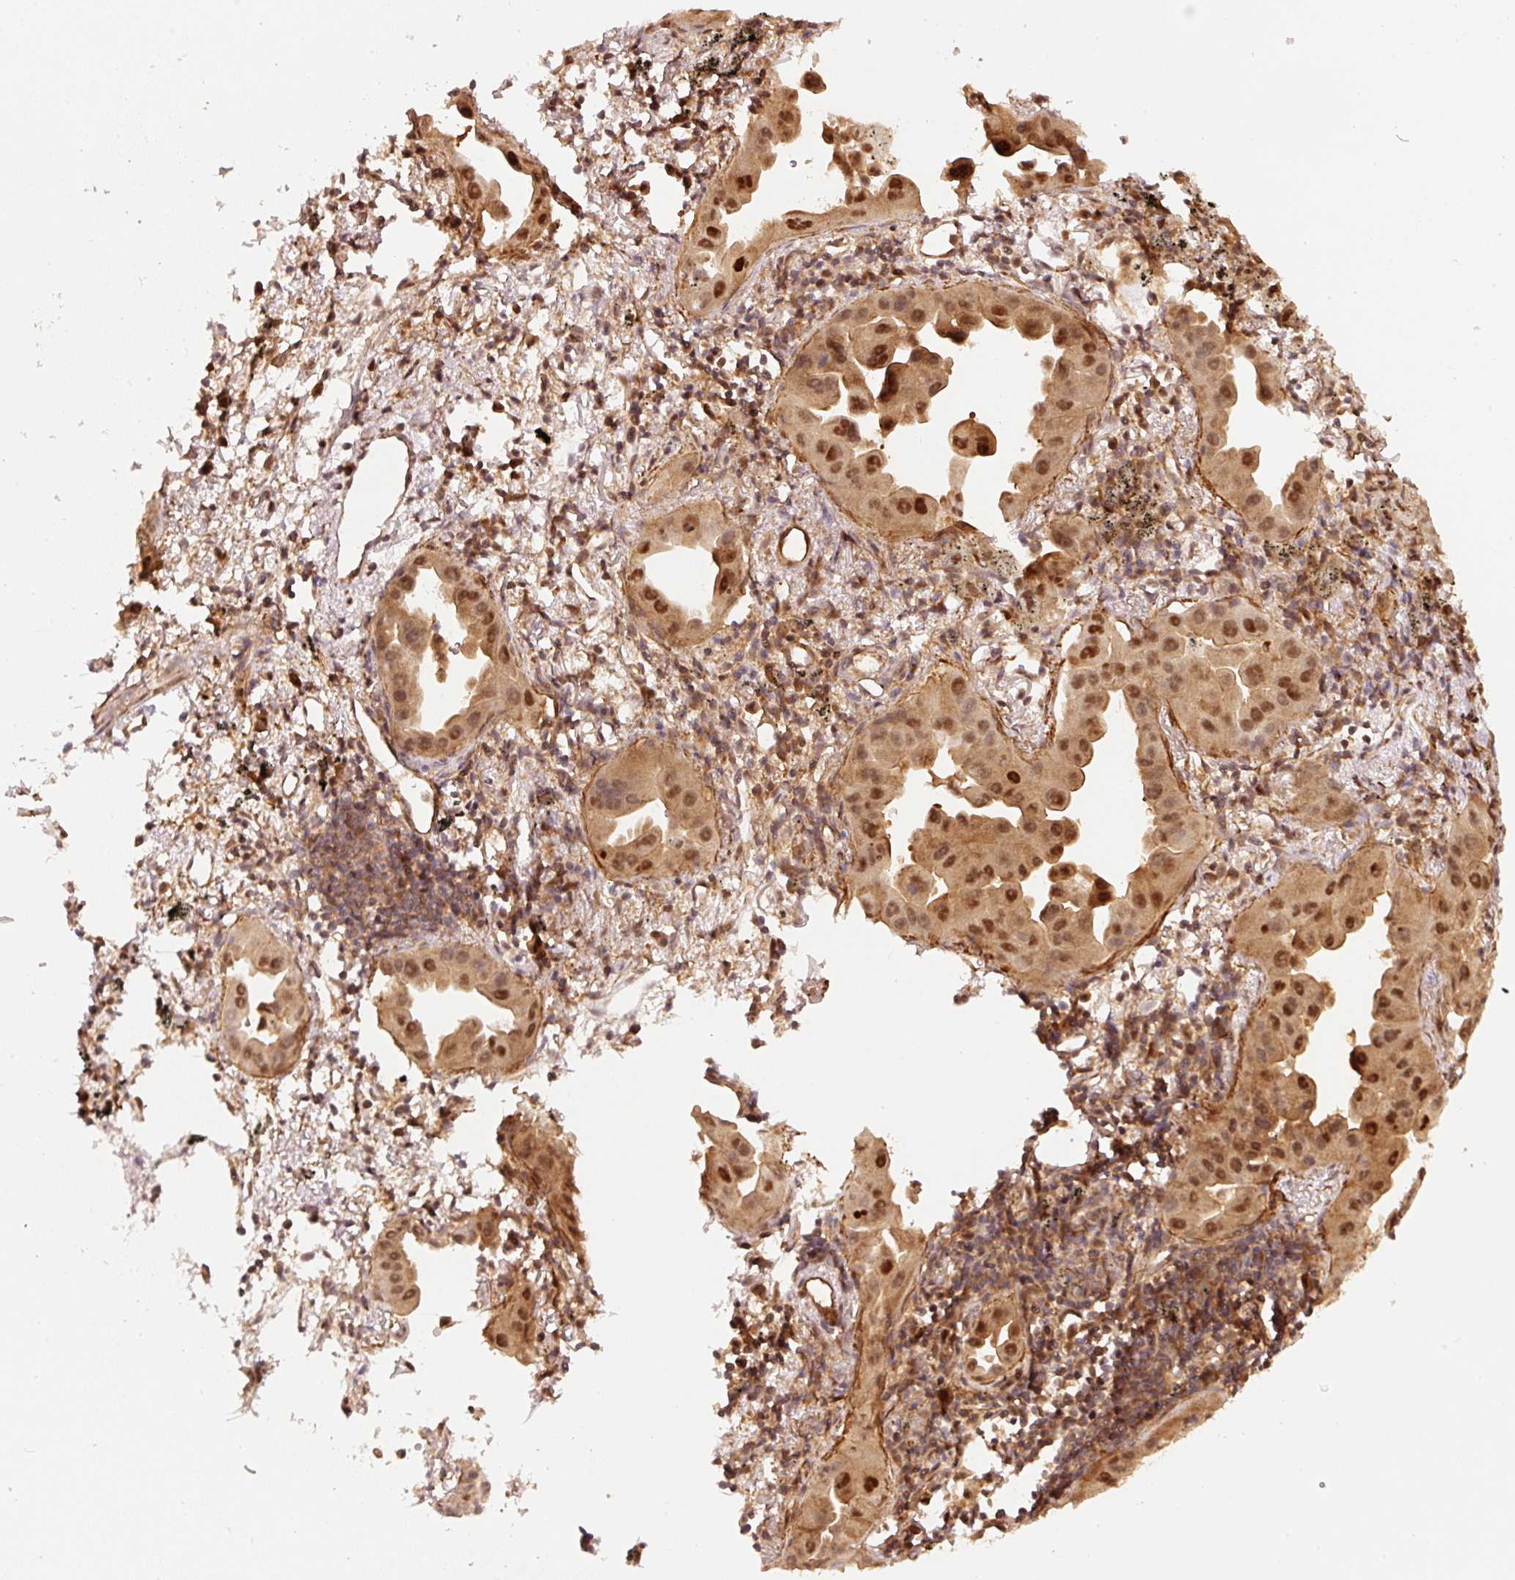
{"staining": {"intensity": "moderate", "quantity": ">75%", "location": "cytoplasmic/membranous,nuclear"}, "tissue": "lung cancer", "cell_type": "Tumor cells", "image_type": "cancer", "snomed": [{"axis": "morphology", "description": "Adenocarcinoma, NOS"}, {"axis": "topography", "description": "Lung"}], "caption": "Immunohistochemical staining of human lung cancer displays medium levels of moderate cytoplasmic/membranous and nuclear protein expression in approximately >75% of tumor cells.", "gene": "PSMD1", "patient": {"sex": "male", "age": 68}}